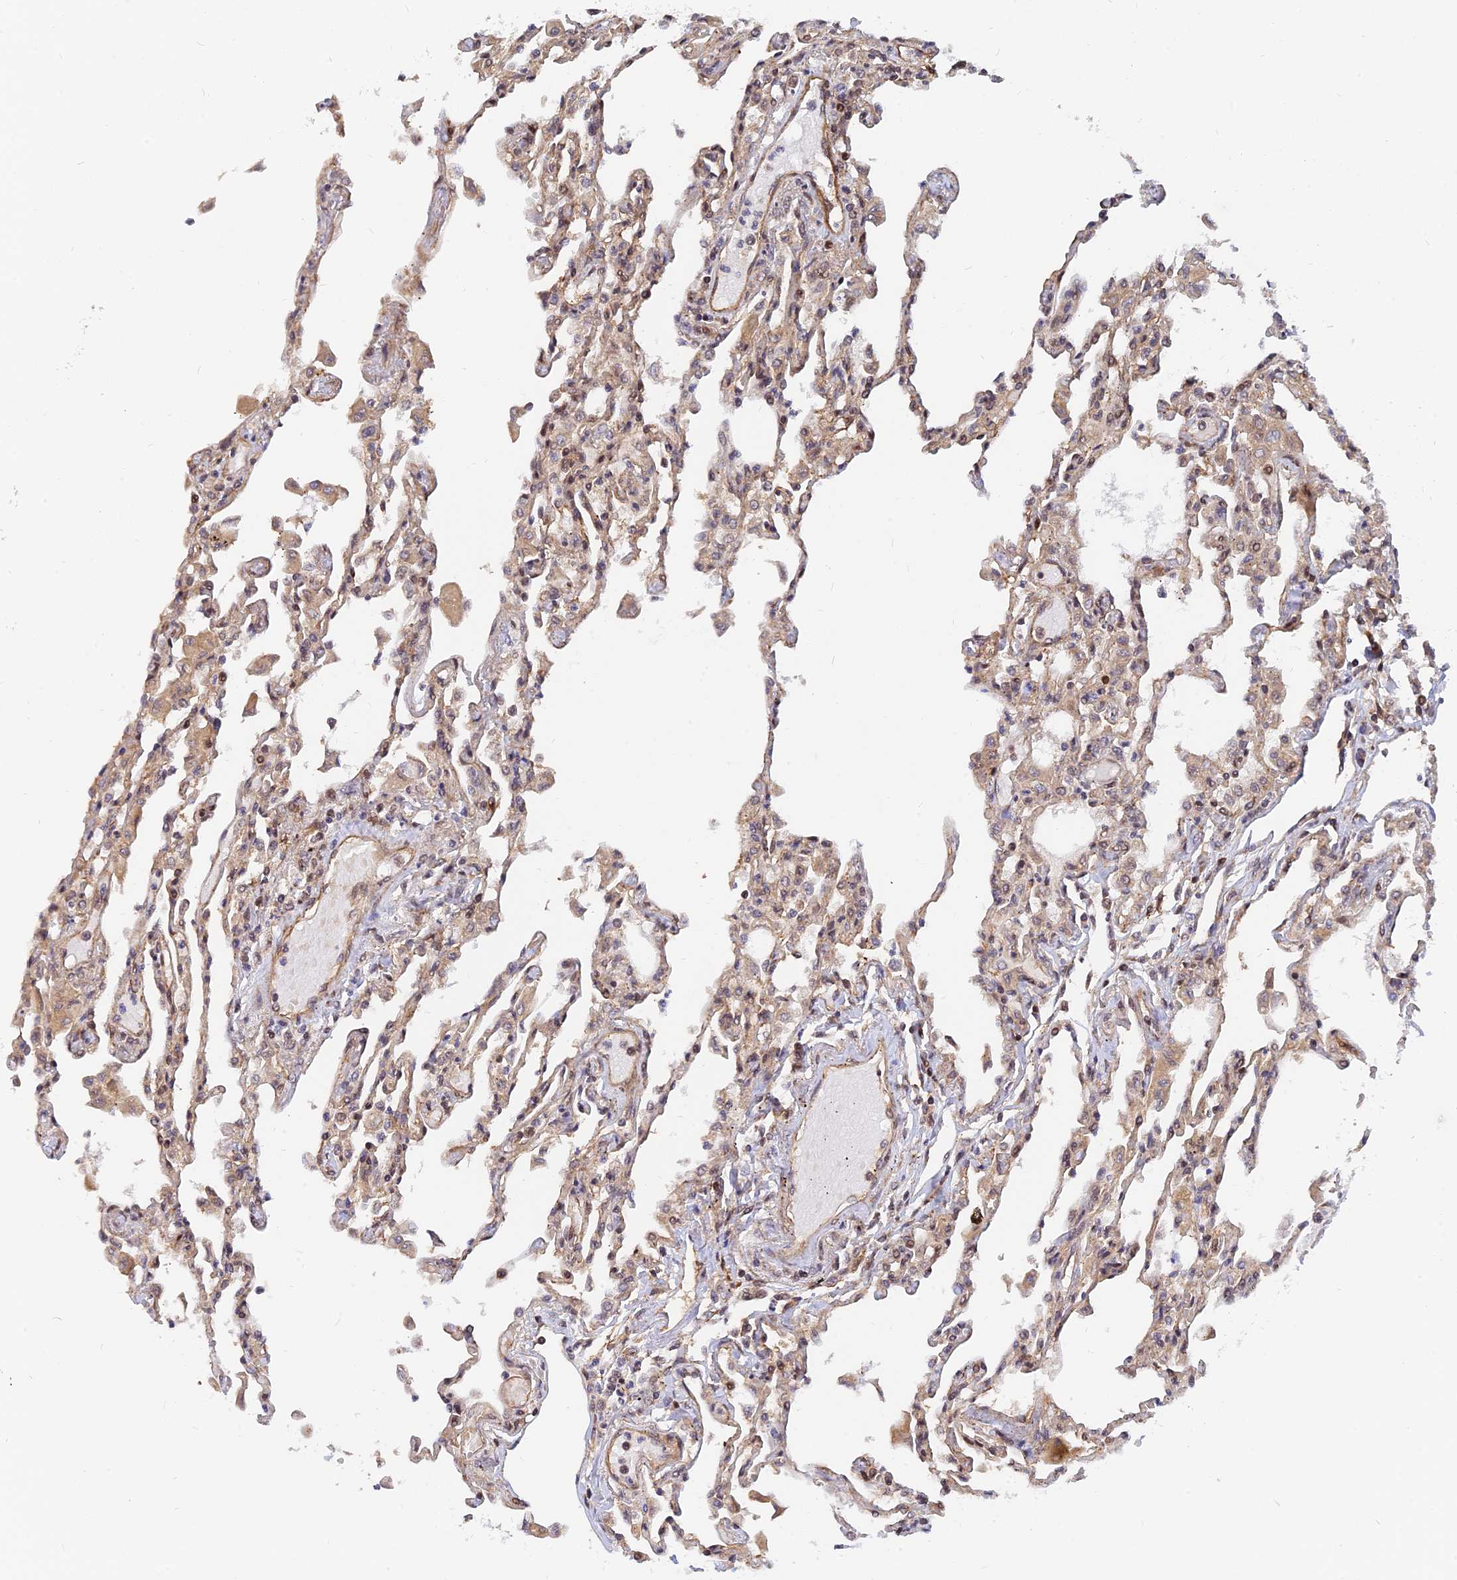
{"staining": {"intensity": "moderate", "quantity": ">75%", "location": "cytoplasmic/membranous,nuclear"}, "tissue": "lung", "cell_type": "Alveolar cells", "image_type": "normal", "snomed": [{"axis": "morphology", "description": "Normal tissue, NOS"}, {"axis": "topography", "description": "Bronchus"}, {"axis": "topography", "description": "Lung"}], "caption": "Protein positivity by IHC reveals moderate cytoplasmic/membranous,nuclear staining in about >75% of alveolar cells in normal lung. (DAB IHC with brightfield microscopy, high magnification).", "gene": "WDR41", "patient": {"sex": "female", "age": 49}}